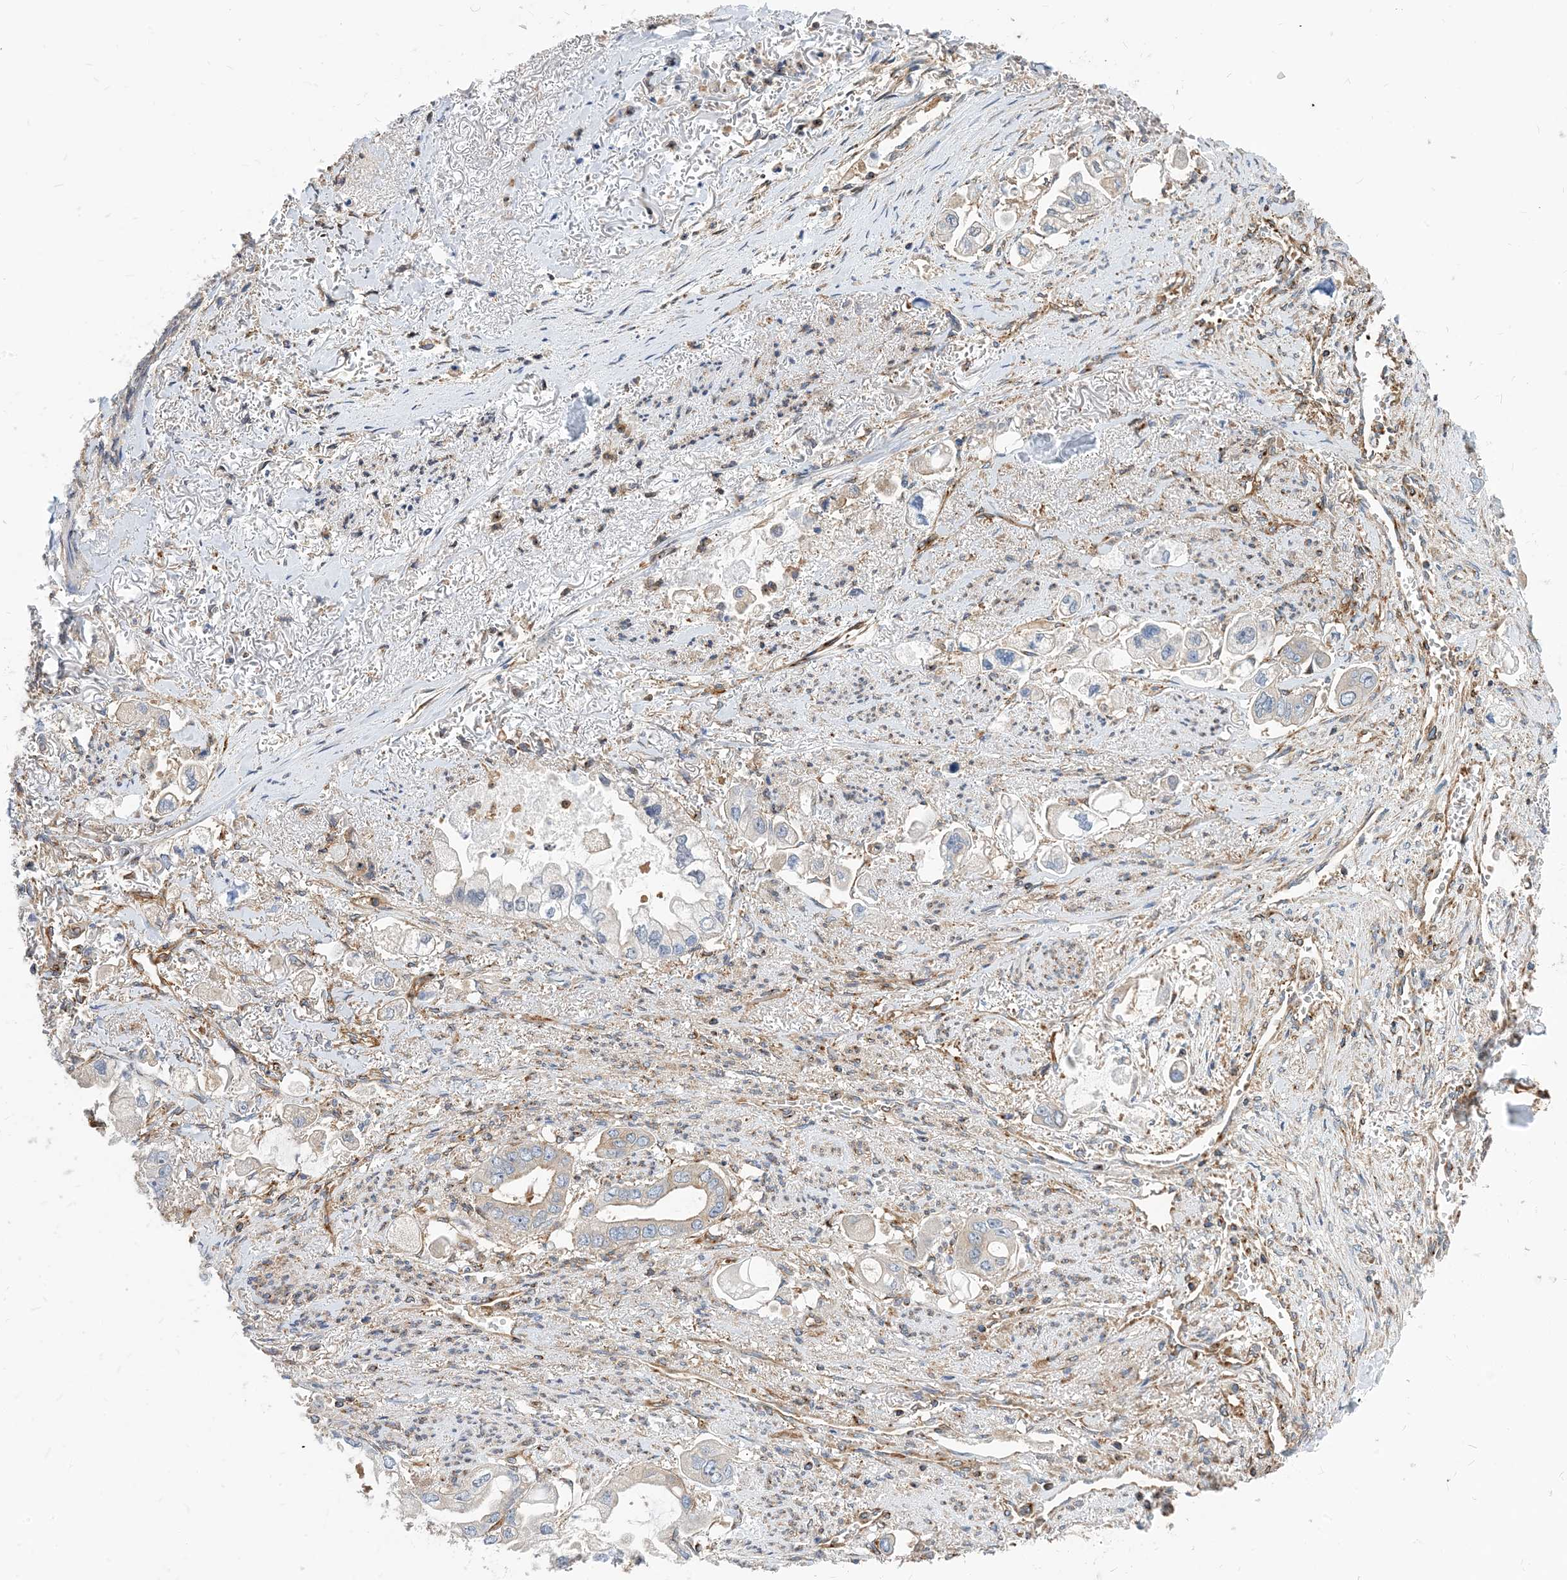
{"staining": {"intensity": "negative", "quantity": "none", "location": "none"}, "tissue": "stomach cancer", "cell_type": "Tumor cells", "image_type": "cancer", "snomed": [{"axis": "morphology", "description": "Adenocarcinoma, NOS"}, {"axis": "topography", "description": "Stomach"}], "caption": "Human stomach adenocarcinoma stained for a protein using IHC displays no expression in tumor cells.", "gene": "DYNC1LI1", "patient": {"sex": "male", "age": 62}}